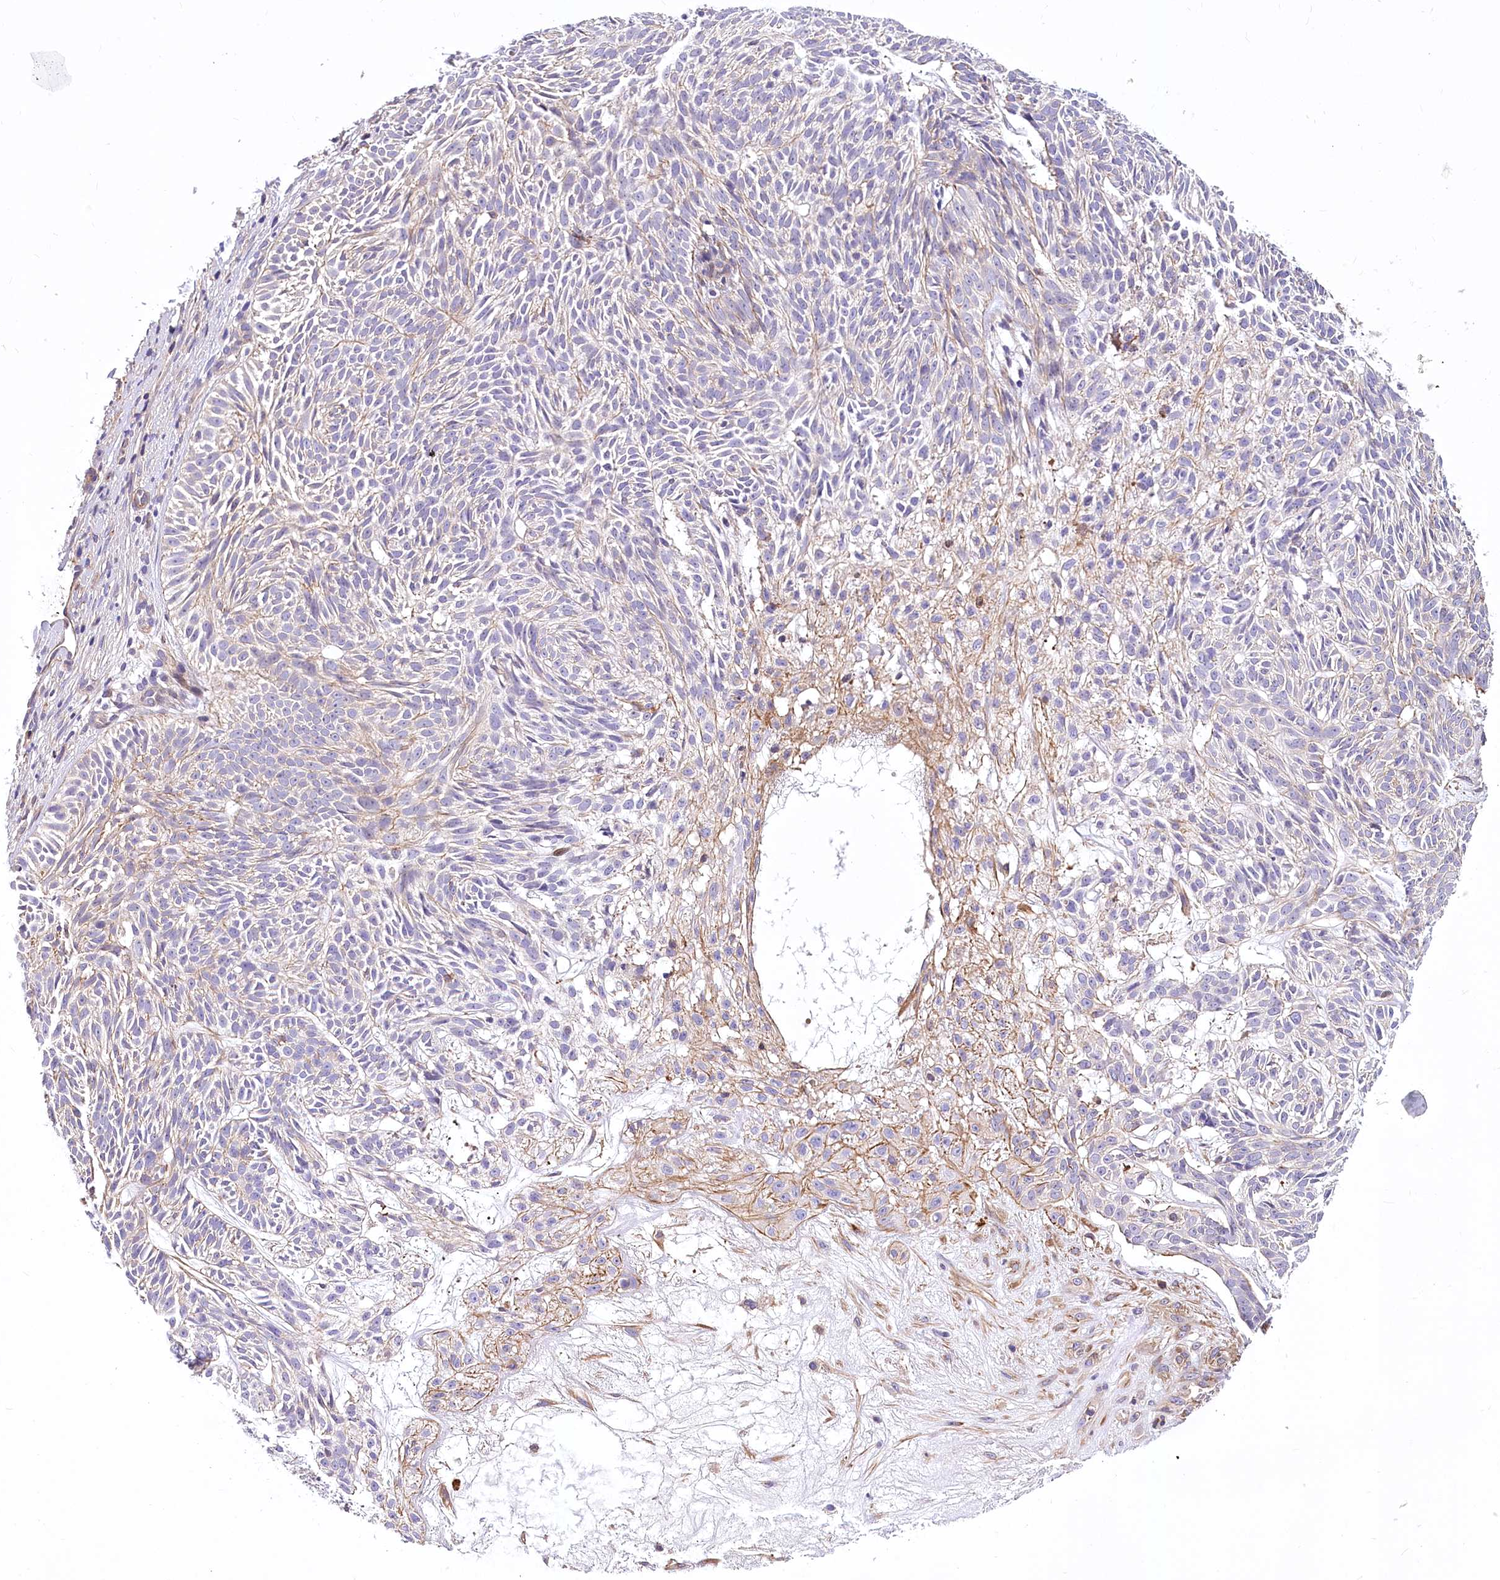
{"staining": {"intensity": "weak", "quantity": "<25%", "location": "cytoplasmic/membranous"}, "tissue": "skin cancer", "cell_type": "Tumor cells", "image_type": "cancer", "snomed": [{"axis": "morphology", "description": "Basal cell carcinoma"}, {"axis": "topography", "description": "Skin"}], "caption": "Tumor cells show no significant protein positivity in skin cancer (basal cell carcinoma).", "gene": "DPP3", "patient": {"sex": "male", "age": 75}}